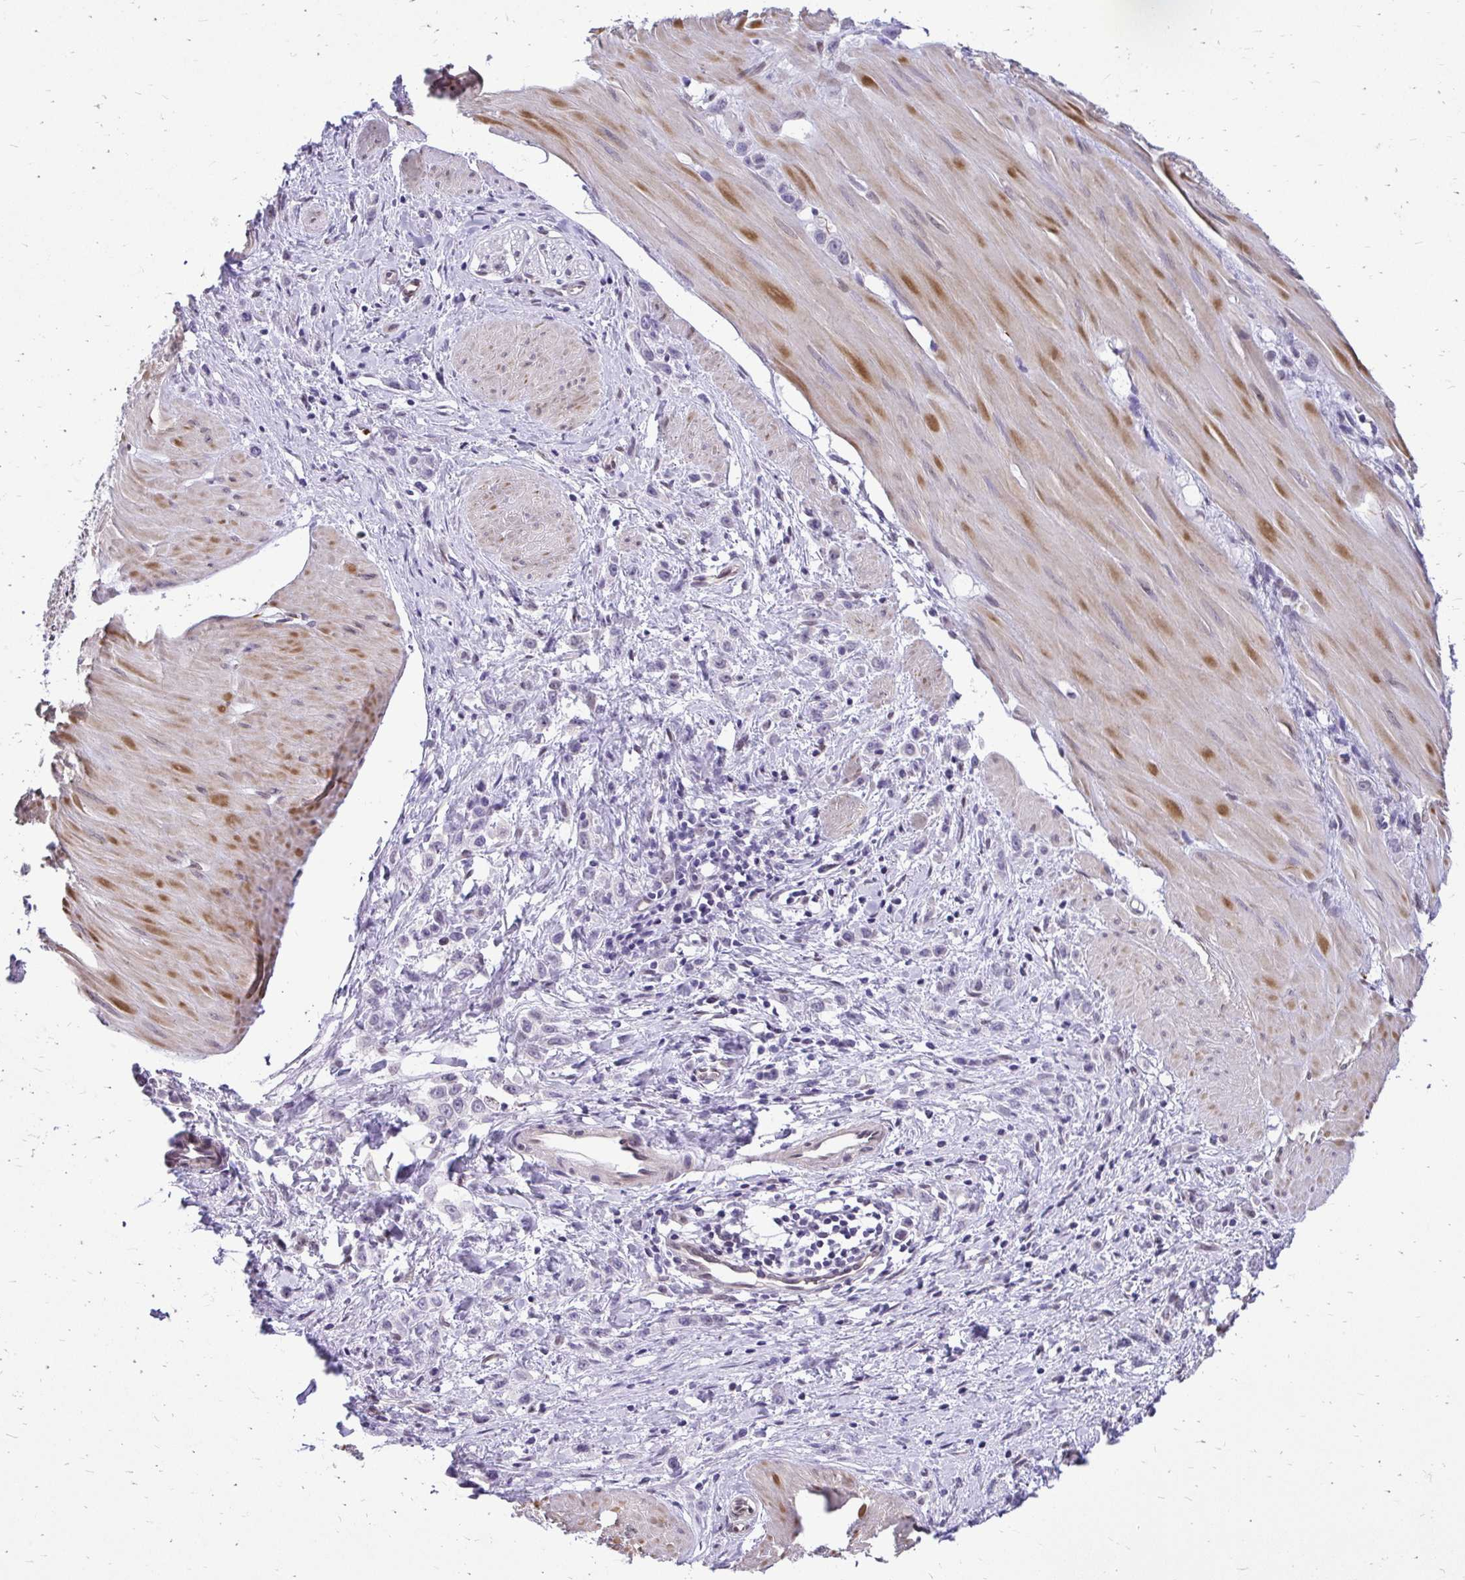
{"staining": {"intensity": "negative", "quantity": "none", "location": "none"}, "tissue": "stomach cancer", "cell_type": "Tumor cells", "image_type": "cancer", "snomed": [{"axis": "morphology", "description": "Adenocarcinoma, NOS"}, {"axis": "topography", "description": "Stomach"}], "caption": "DAB immunohistochemical staining of human stomach cancer (adenocarcinoma) shows no significant positivity in tumor cells.", "gene": "BANF1", "patient": {"sex": "male", "age": 47}}